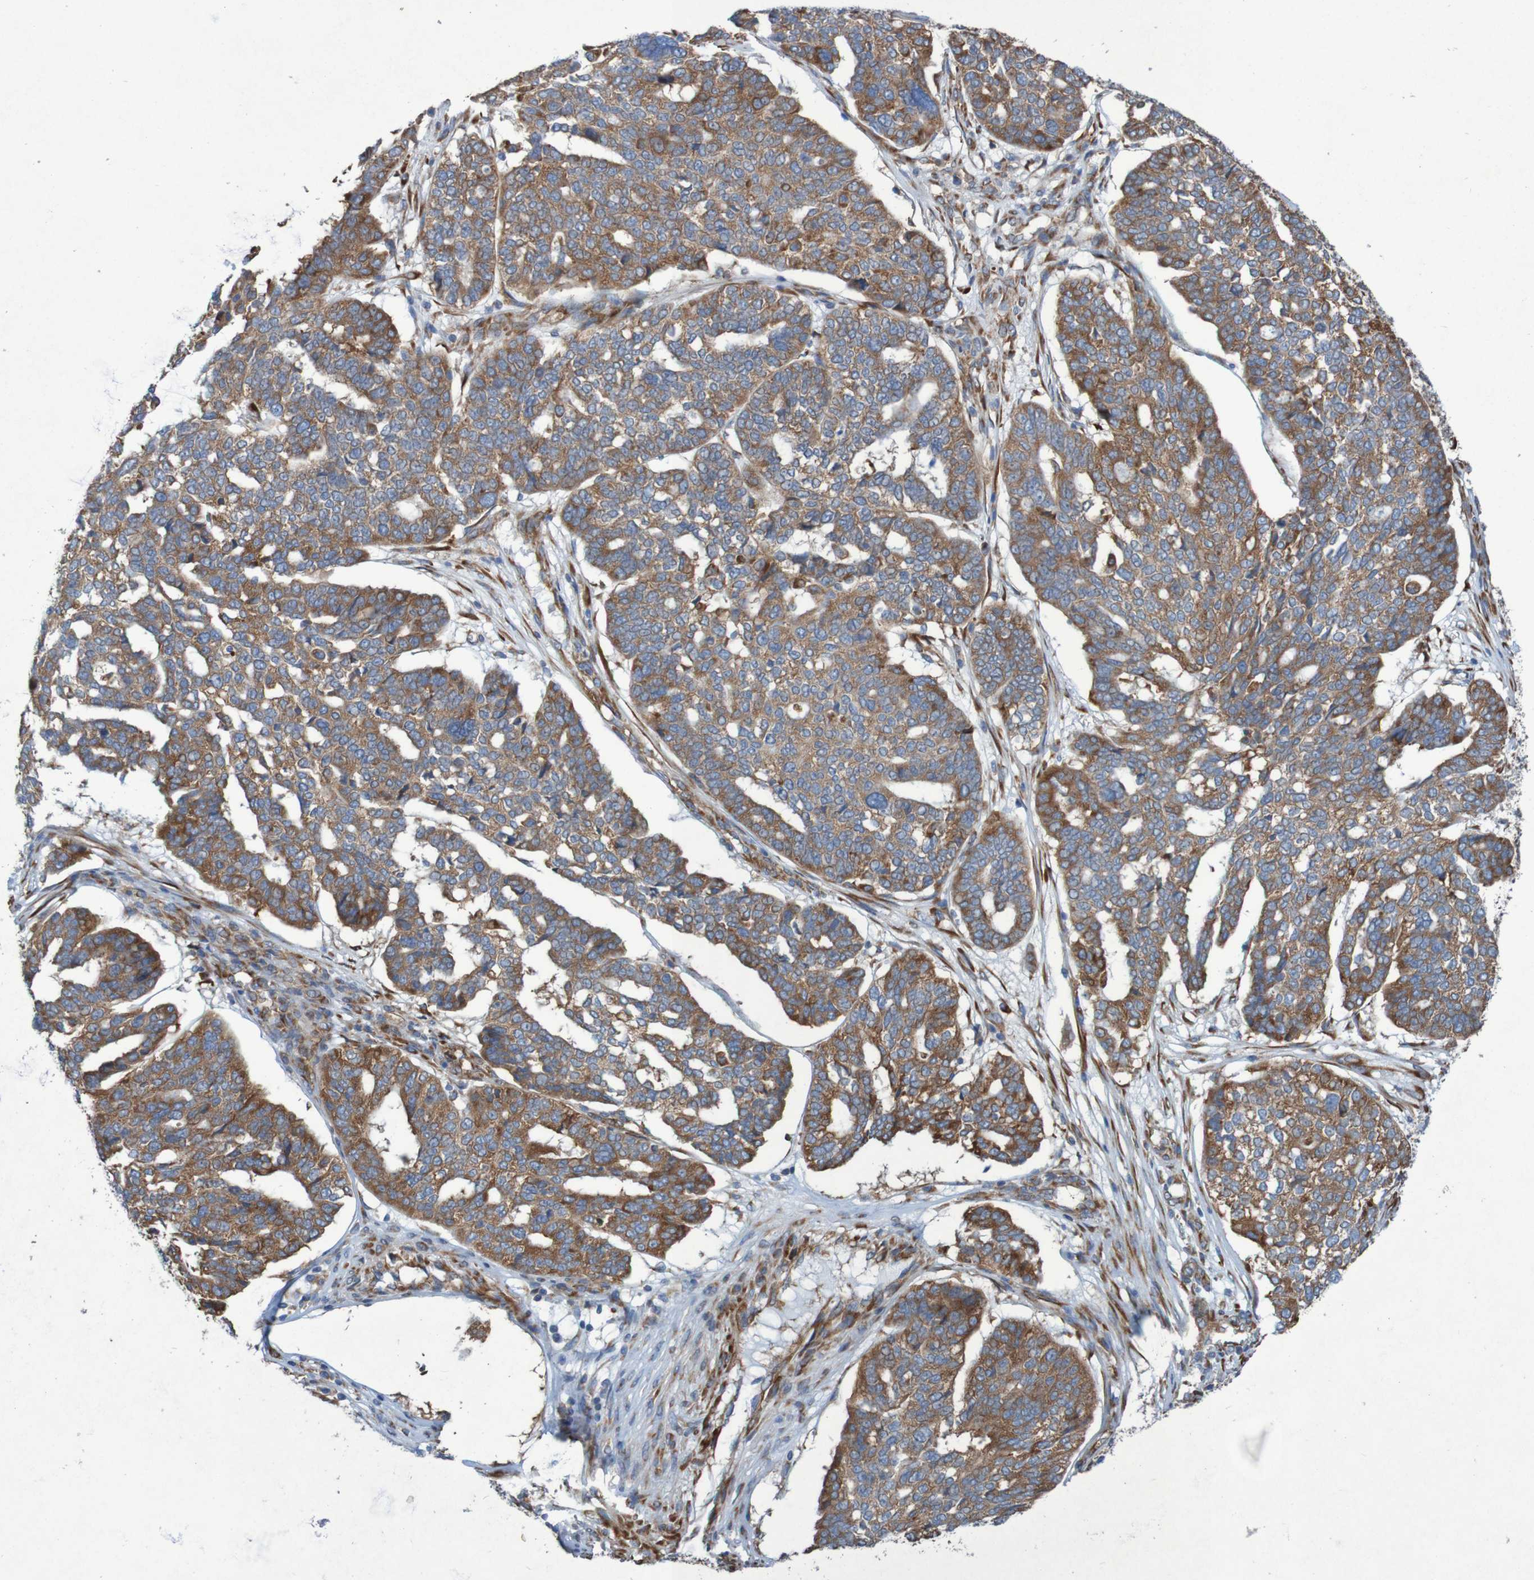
{"staining": {"intensity": "weak", "quantity": ">75%", "location": "cytoplasmic/membranous"}, "tissue": "ovarian cancer", "cell_type": "Tumor cells", "image_type": "cancer", "snomed": [{"axis": "morphology", "description": "Cystadenocarcinoma, serous, NOS"}, {"axis": "topography", "description": "Ovary"}], "caption": "This image exhibits IHC staining of human ovarian cancer, with low weak cytoplasmic/membranous expression in about >75% of tumor cells.", "gene": "RPL10", "patient": {"sex": "female", "age": 59}}